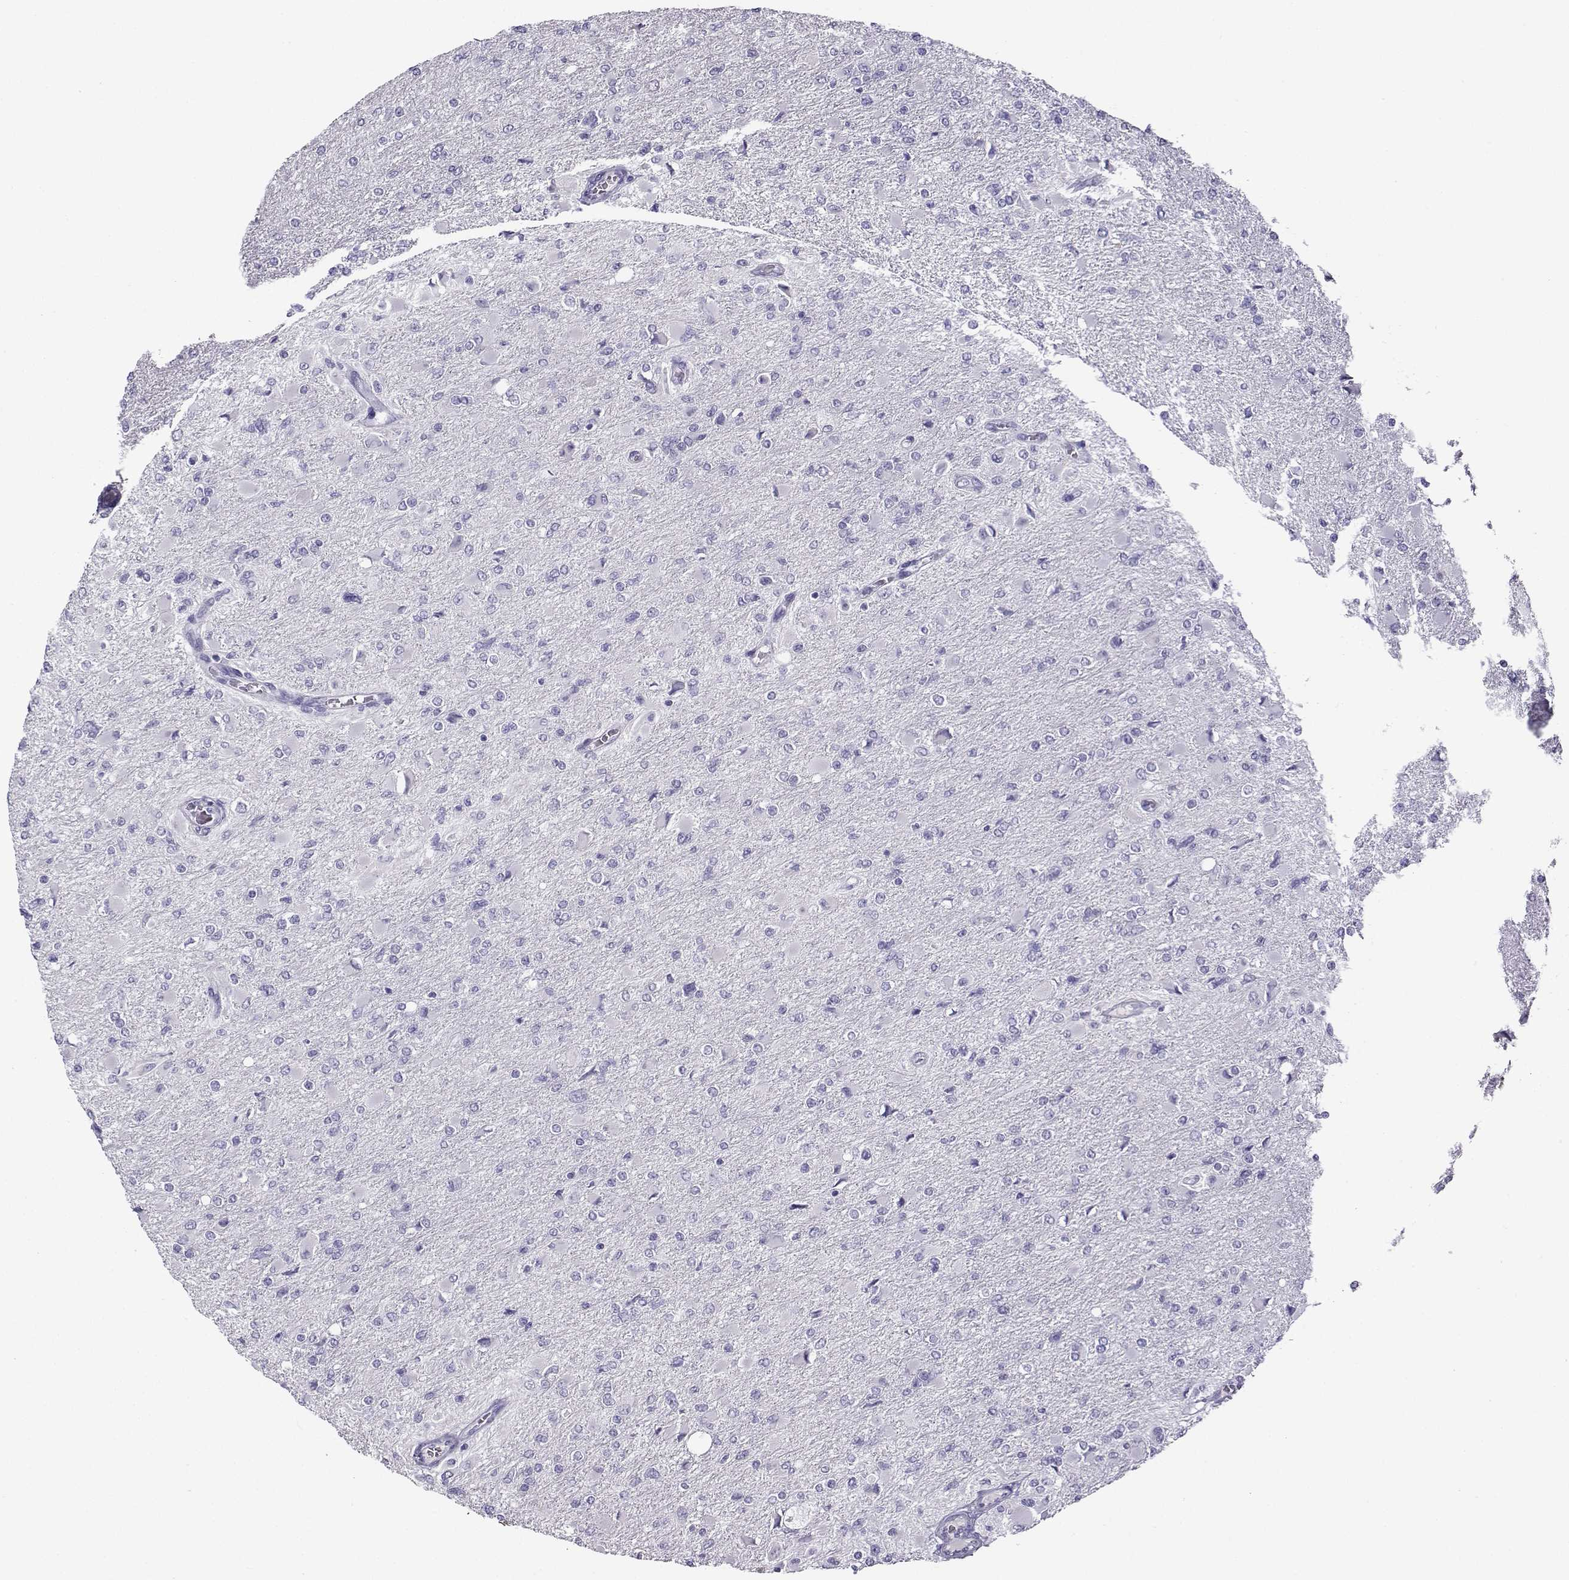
{"staining": {"intensity": "negative", "quantity": "none", "location": "none"}, "tissue": "glioma", "cell_type": "Tumor cells", "image_type": "cancer", "snomed": [{"axis": "morphology", "description": "Glioma, malignant, High grade"}, {"axis": "topography", "description": "Cerebral cortex"}], "caption": "Tumor cells are negative for brown protein staining in high-grade glioma (malignant). (Brightfield microscopy of DAB (3,3'-diaminobenzidine) IHC at high magnification).", "gene": "FBXO24", "patient": {"sex": "female", "age": 36}}